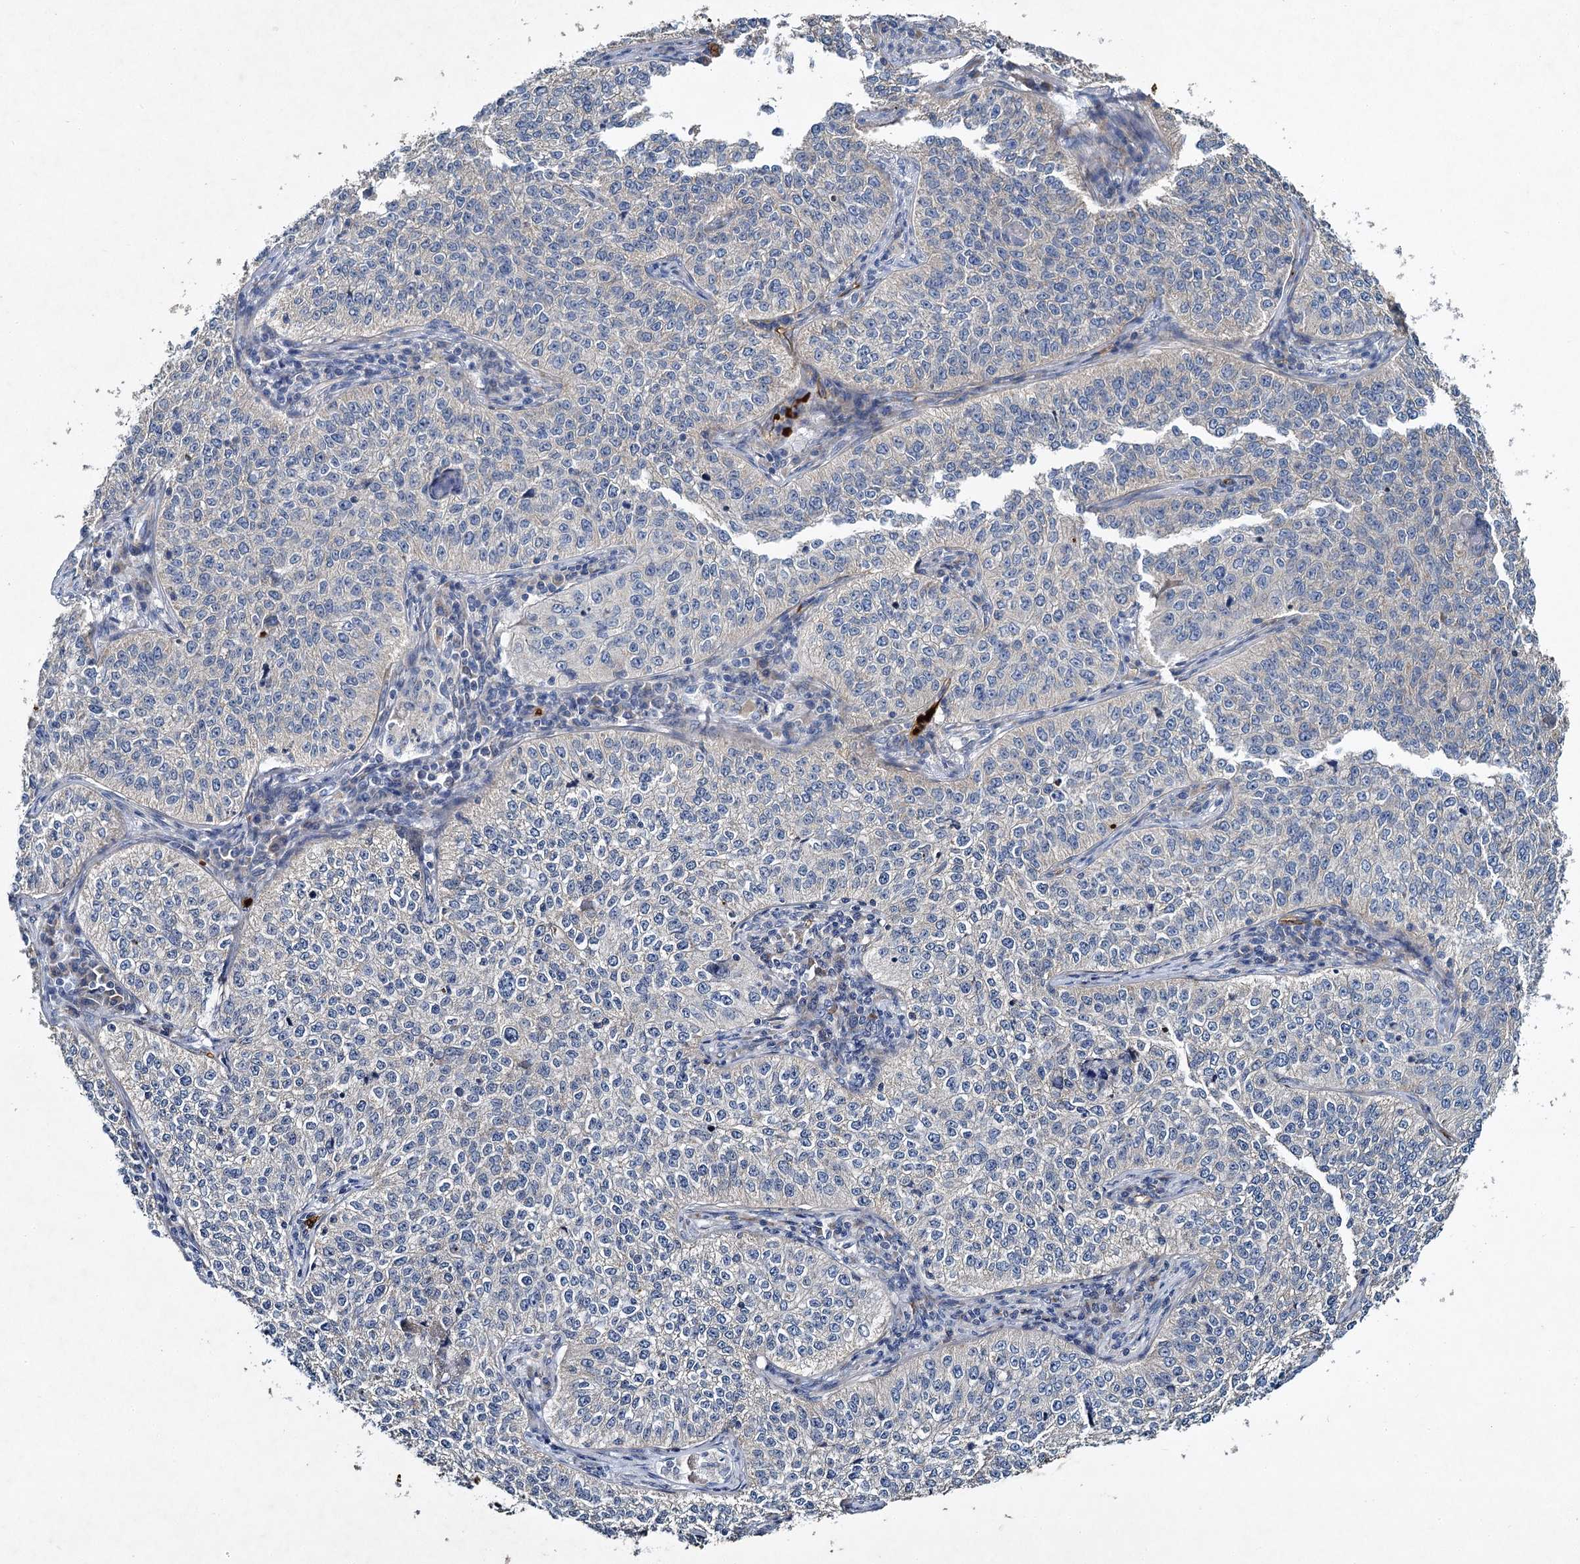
{"staining": {"intensity": "negative", "quantity": "none", "location": "none"}, "tissue": "cervical cancer", "cell_type": "Tumor cells", "image_type": "cancer", "snomed": [{"axis": "morphology", "description": "Squamous cell carcinoma, NOS"}, {"axis": "topography", "description": "Cervix"}], "caption": "IHC histopathology image of human cervical cancer stained for a protein (brown), which exhibits no expression in tumor cells.", "gene": "BCS1L", "patient": {"sex": "female", "age": 35}}